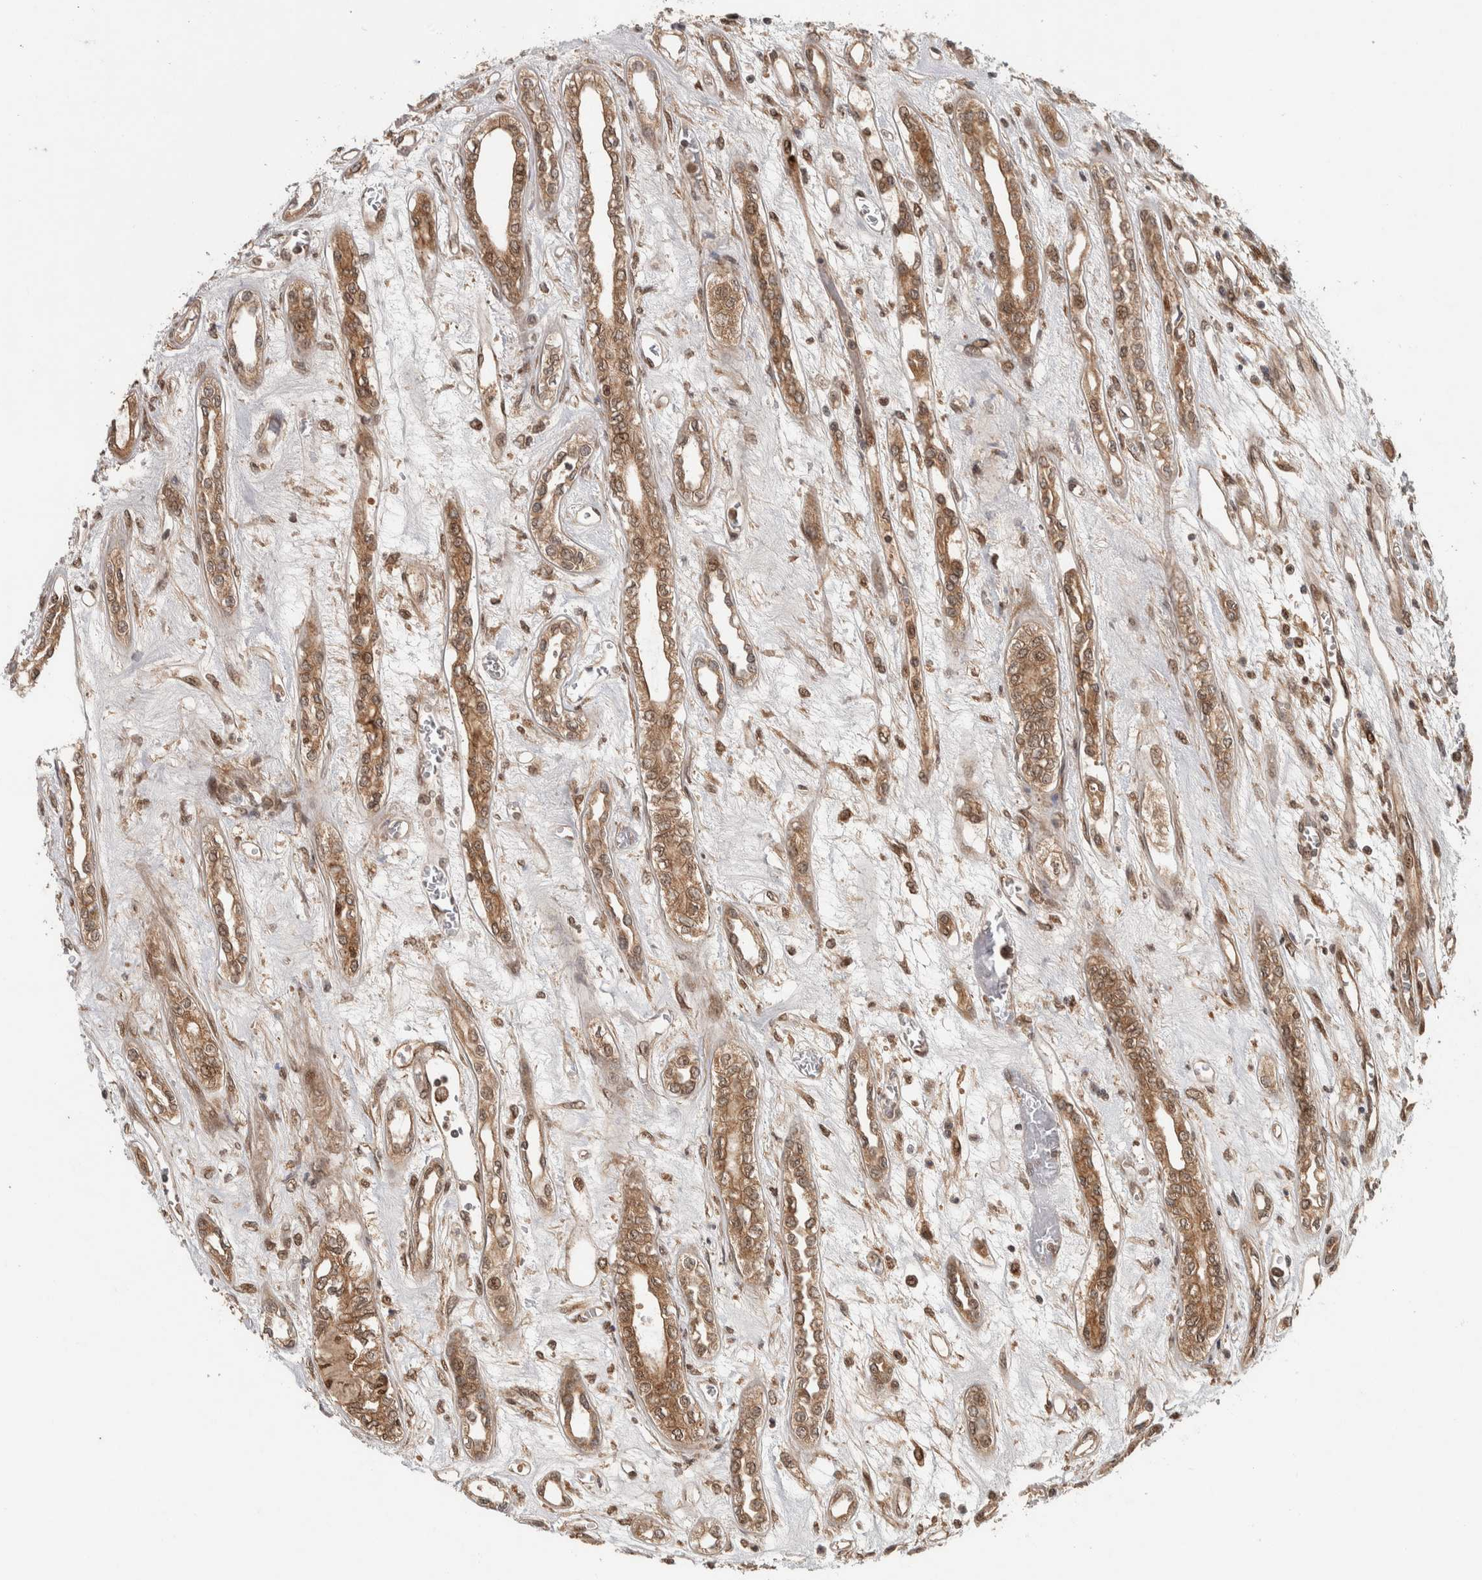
{"staining": {"intensity": "weak", "quantity": ">75%", "location": "cytoplasmic/membranous,nuclear"}, "tissue": "renal cancer", "cell_type": "Tumor cells", "image_type": "cancer", "snomed": [{"axis": "morphology", "description": "Adenocarcinoma, NOS"}, {"axis": "topography", "description": "Kidney"}], "caption": "Immunohistochemical staining of renal cancer (adenocarcinoma) demonstrates weak cytoplasmic/membranous and nuclear protein expression in approximately >75% of tumor cells.", "gene": "RPS6KA4", "patient": {"sex": "female", "age": 54}}